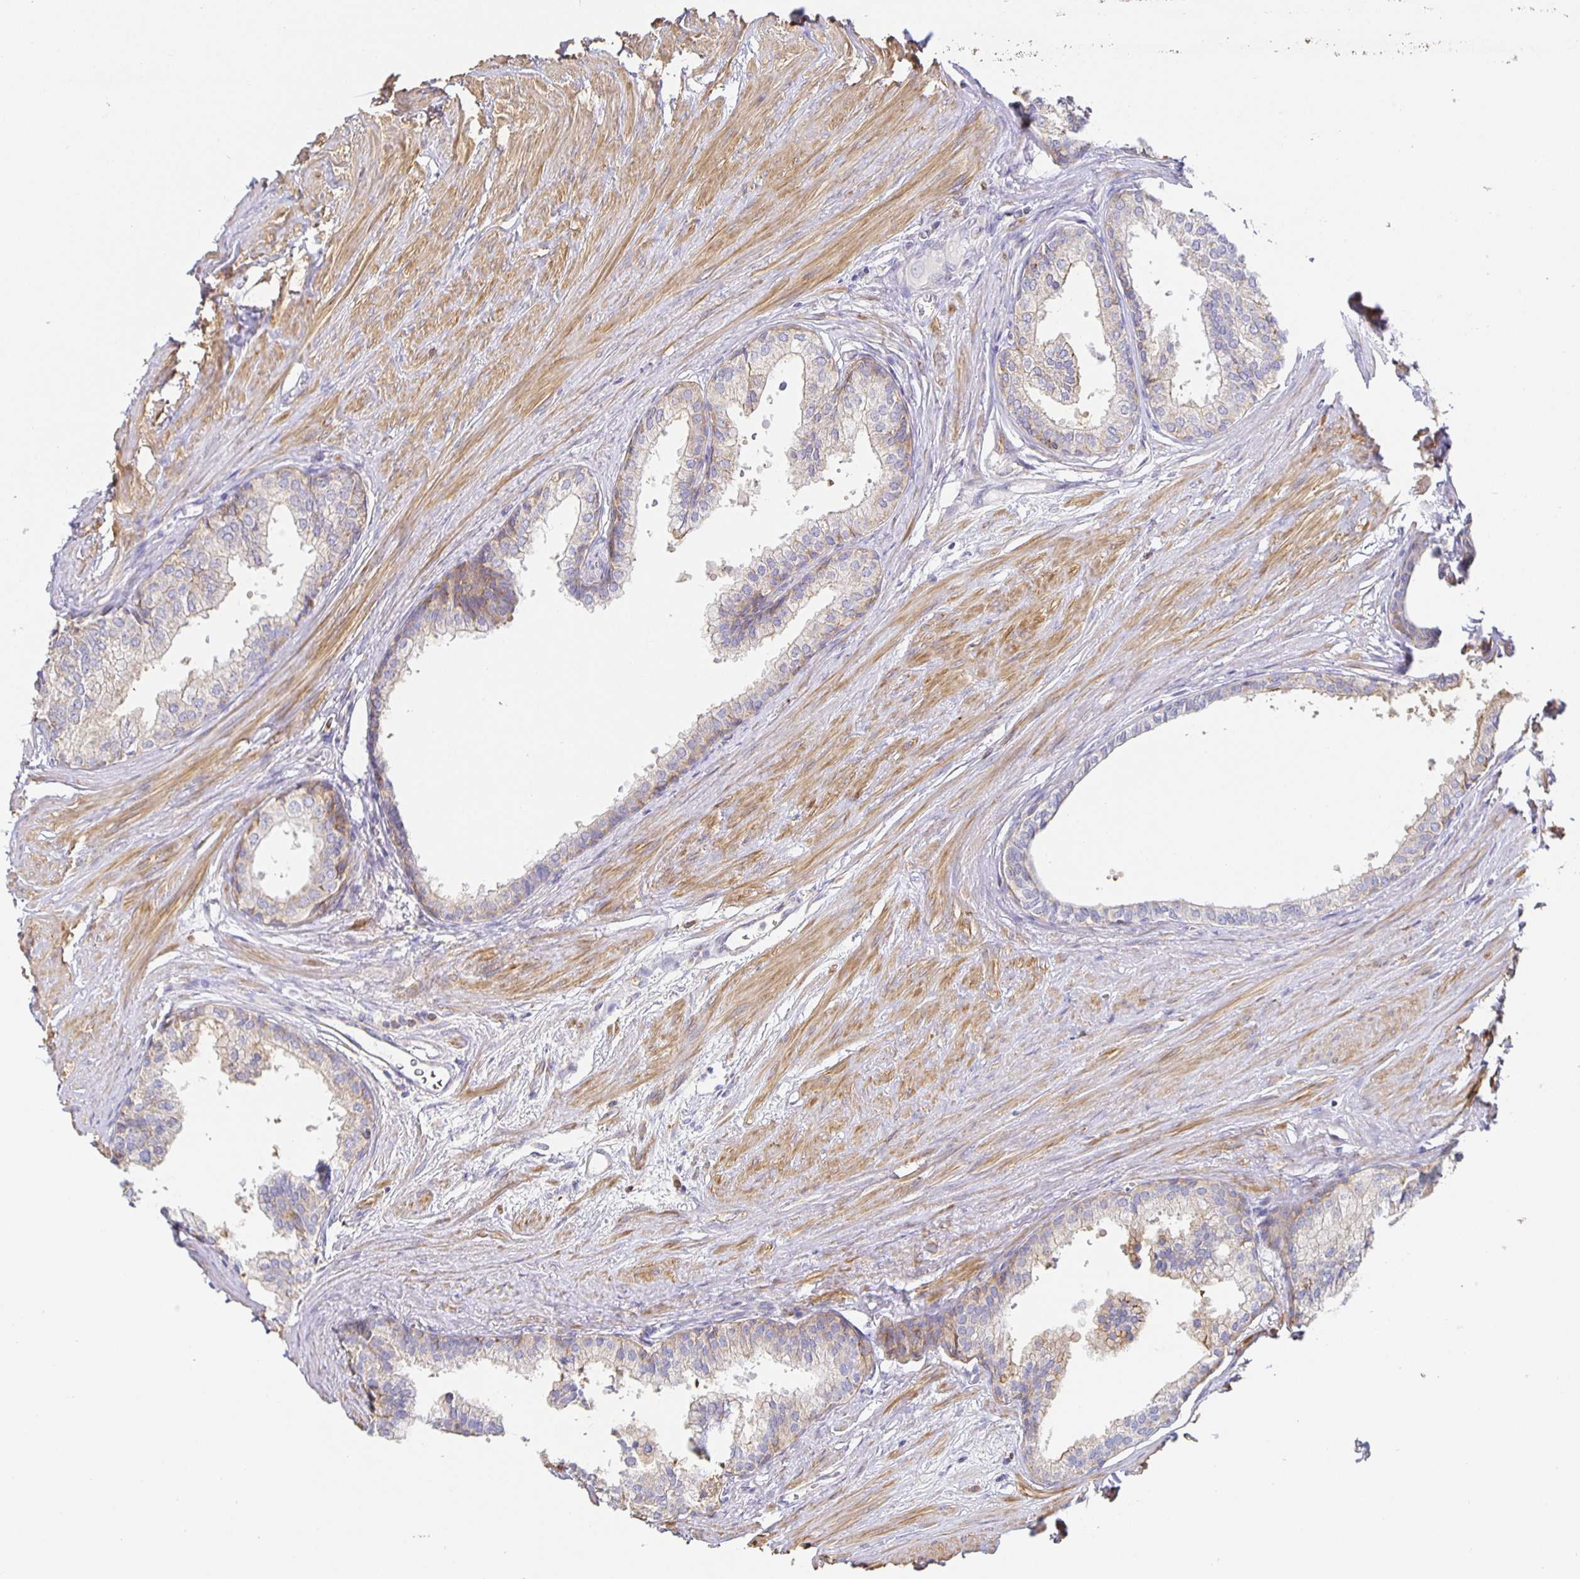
{"staining": {"intensity": "moderate", "quantity": "25%-75%", "location": "cytoplasmic/membranous"}, "tissue": "prostate", "cell_type": "Glandular cells", "image_type": "normal", "snomed": [{"axis": "morphology", "description": "Normal tissue, NOS"}, {"axis": "topography", "description": "Prostate"}, {"axis": "topography", "description": "Peripheral nerve tissue"}], "caption": "Glandular cells display medium levels of moderate cytoplasmic/membranous staining in approximately 25%-75% of cells in normal prostate. Nuclei are stained in blue.", "gene": "FLRT3", "patient": {"sex": "male", "age": 55}}